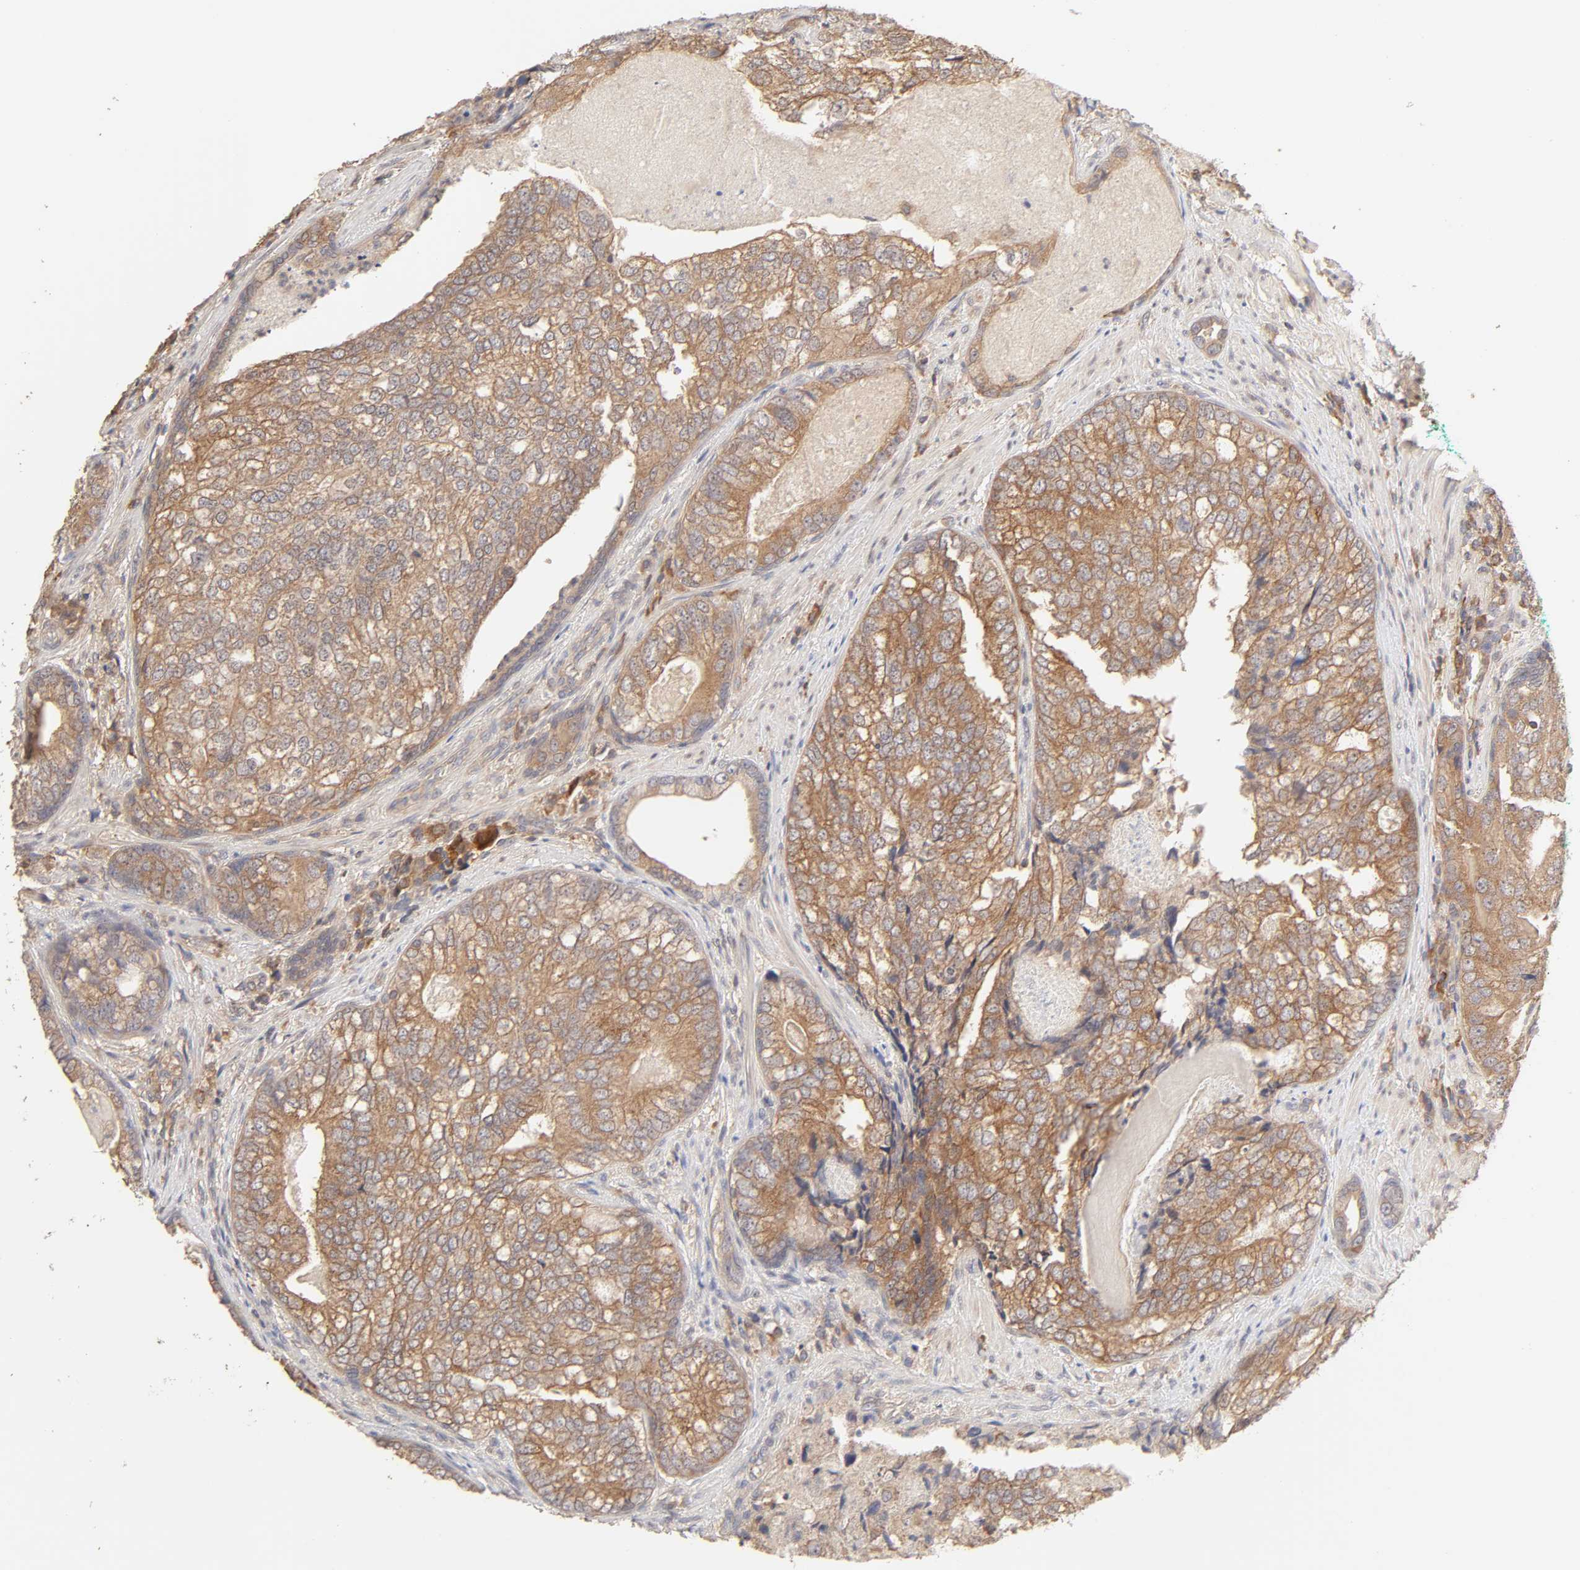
{"staining": {"intensity": "moderate", "quantity": ">75%", "location": "cytoplasmic/membranous"}, "tissue": "prostate cancer", "cell_type": "Tumor cells", "image_type": "cancer", "snomed": [{"axis": "morphology", "description": "Adenocarcinoma, High grade"}, {"axis": "topography", "description": "Prostate"}], "caption": "Immunohistochemistry (IHC) of adenocarcinoma (high-grade) (prostate) reveals medium levels of moderate cytoplasmic/membranous expression in about >75% of tumor cells.", "gene": "AP1G2", "patient": {"sex": "male", "age": 66}}